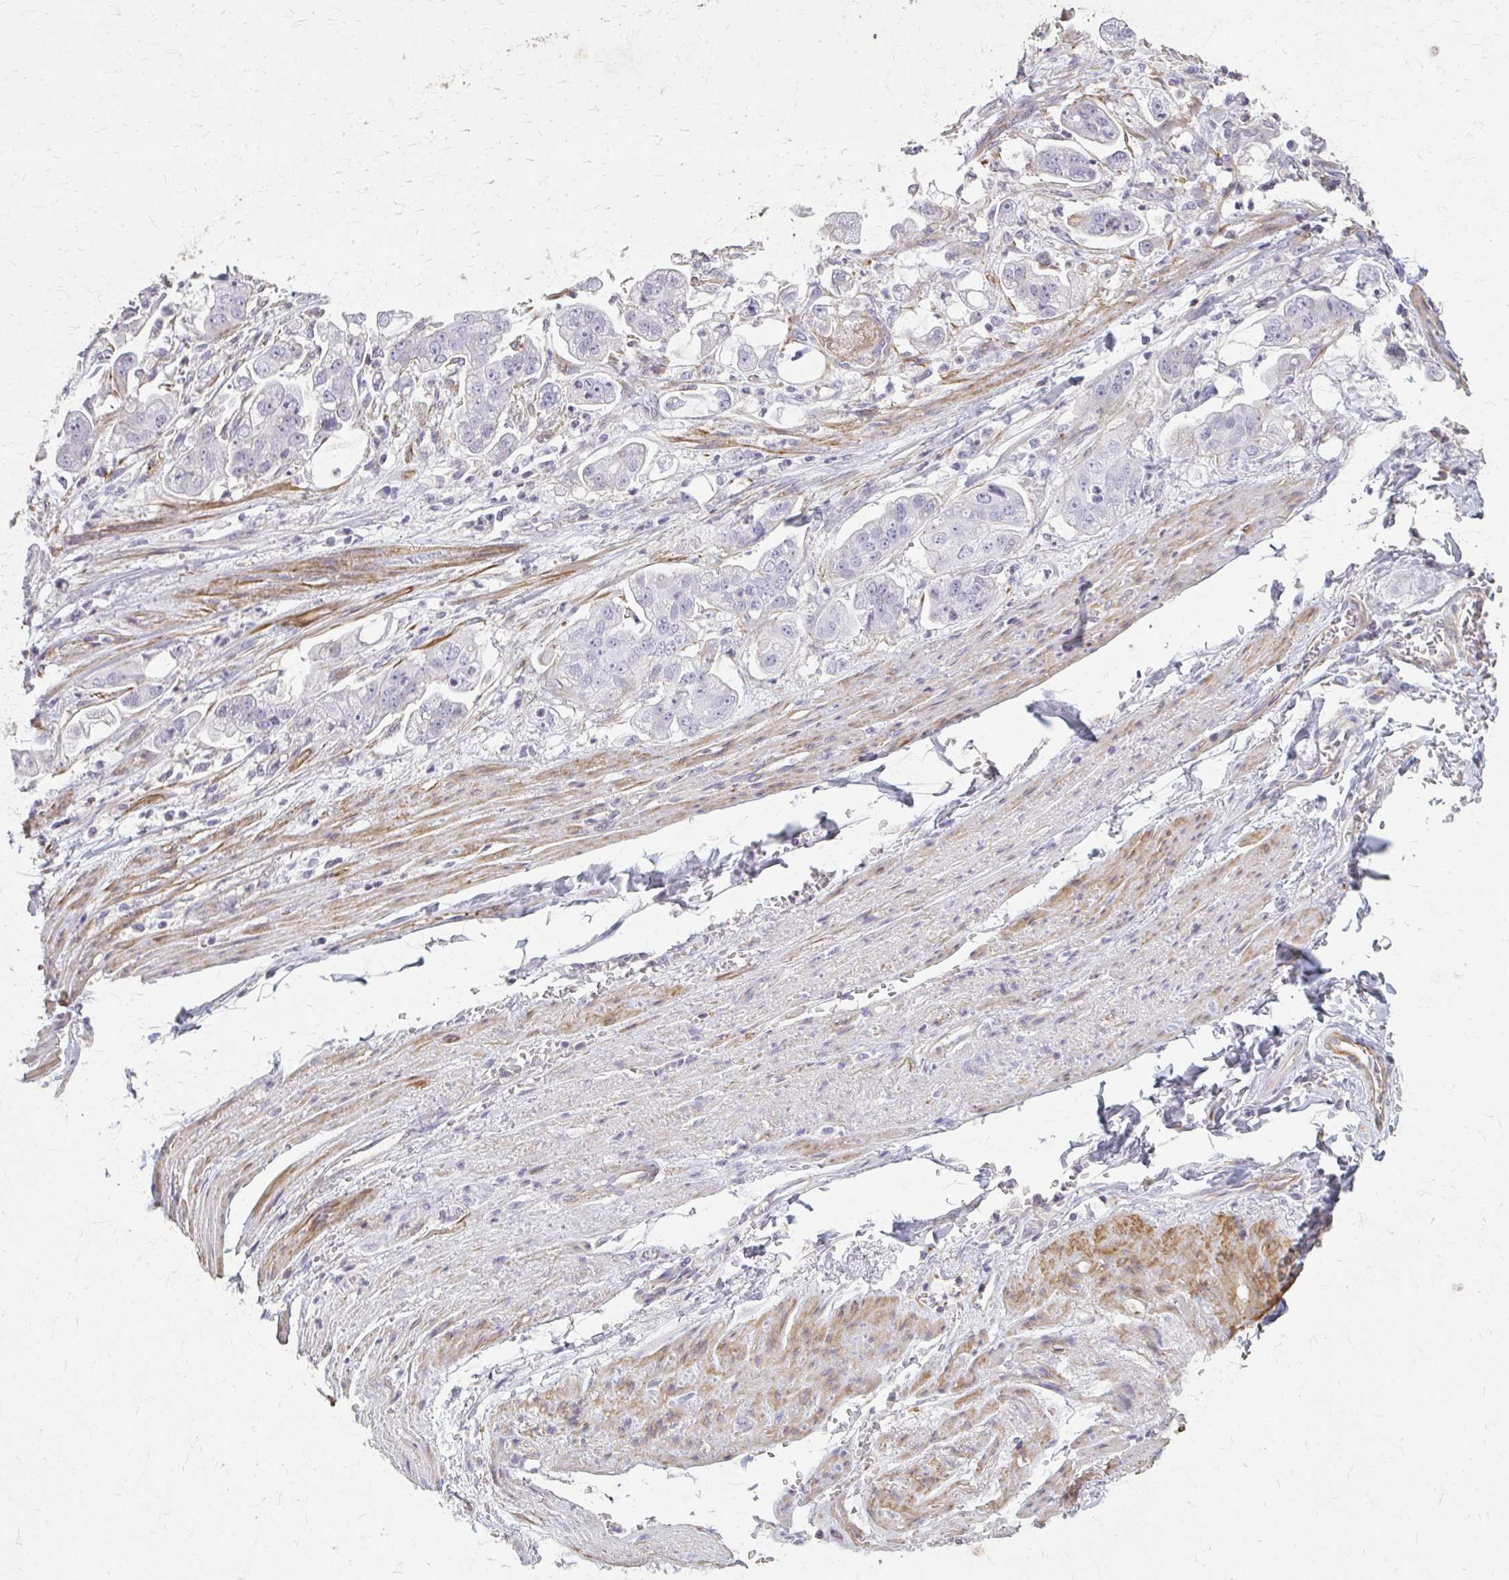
{"staining": {"intensity": "negative", "quantity": "none", "location": "none"}, "tissue": "stomach cancer", "cell_type": "Tumor cells", "image_type": "cancer", "snomed": [{"axis": "morphology", "description": "Adenocarcinoma, NOS"}, {"axis": "topography", "description": "Stomach"}], "caption": "Immunohistochemistry (IHC) of stomach cancer shows no expression in tumor cells.", "gene": "TENM4", "patient": {"sex": "male", "age": 62}}